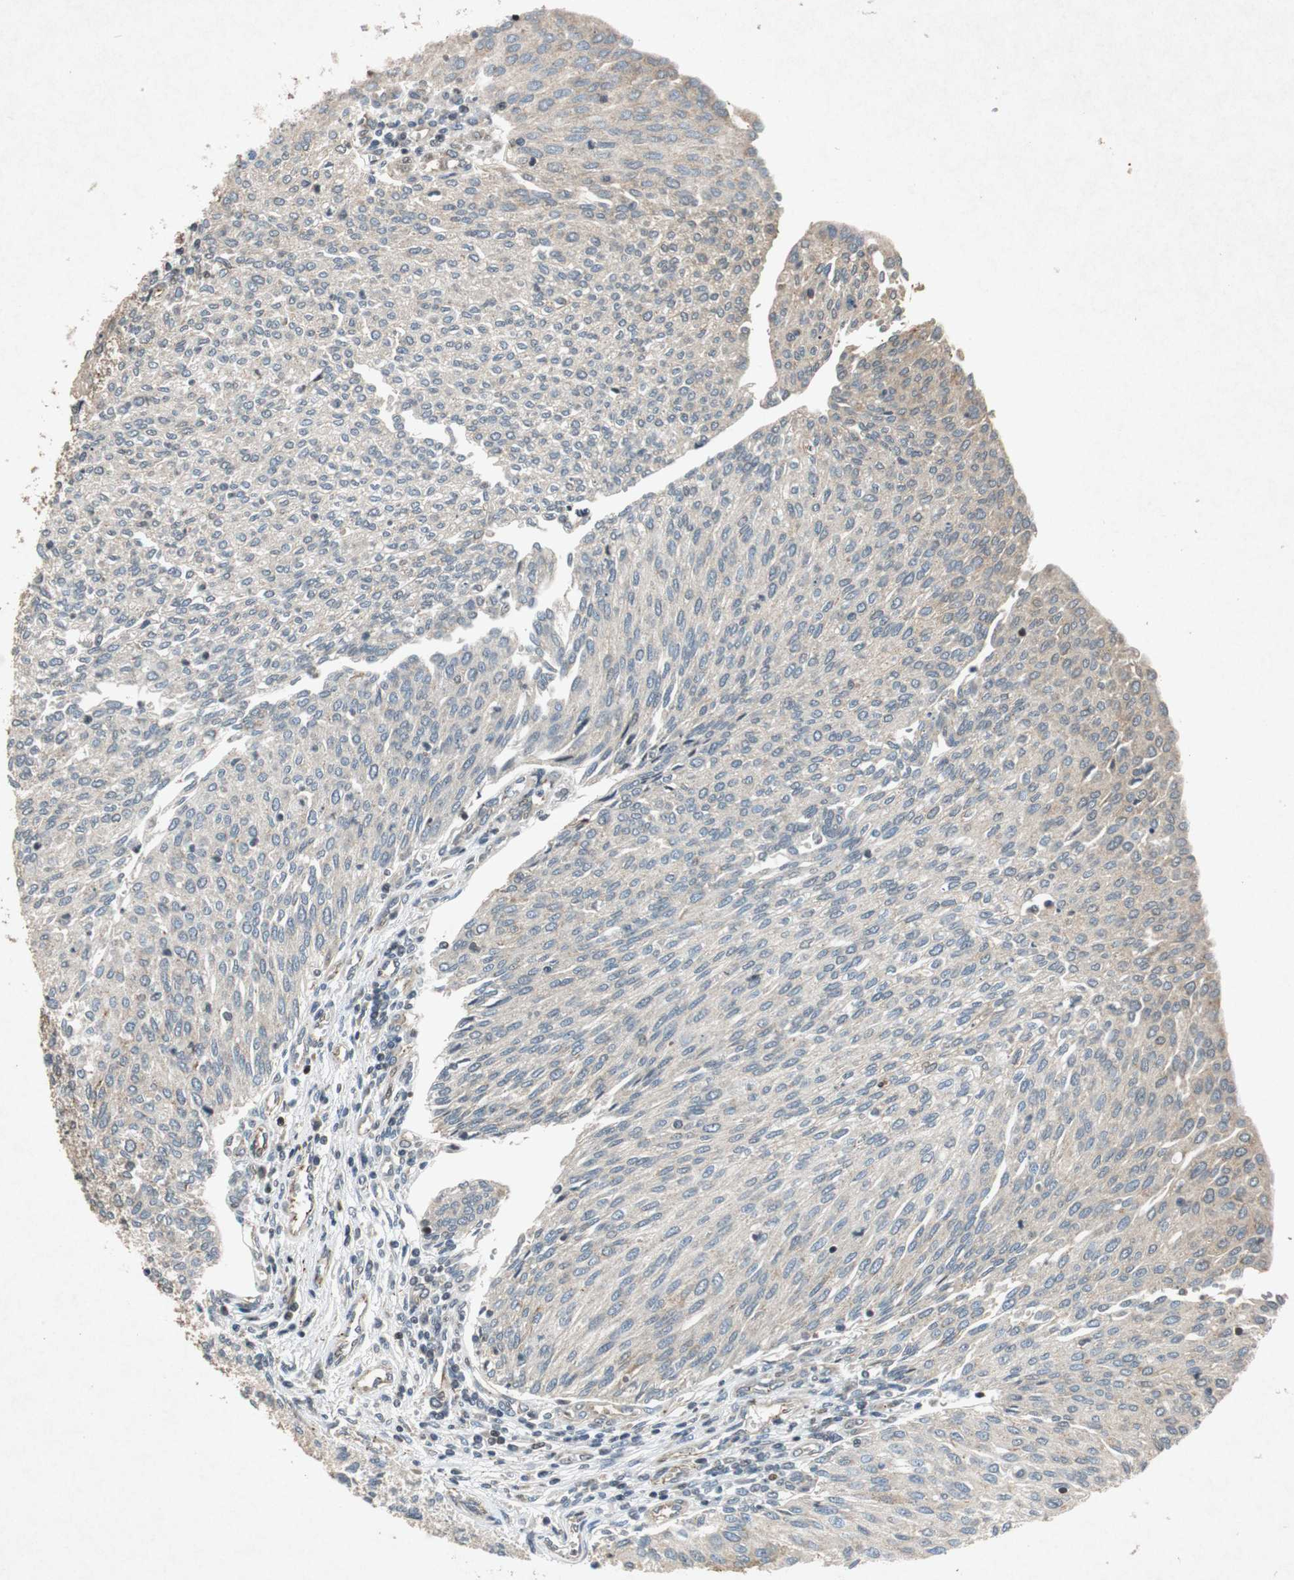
{"staining": {"intensity": "weak", "quantity": "25%-75%", "location": "cytoplasmic/membranous"}, "tissue": "urothelial cancer", "cell_type": "Tumor cells", "image_type": "cancer", "snomed": [{"axis": "morphology", "description": "Urothelial carcinoma, Low grade"}, {"axis": "topography", "description": "Urinary bladder"}], "caption": "The immunohistochemical stain highlights weak cytoplasmic/membranous staining in tumor cells of low-grade urothelial carcinoma tissue.", "gene": "TUBA4A", "patient": {"sex": "female", "age": 79}}